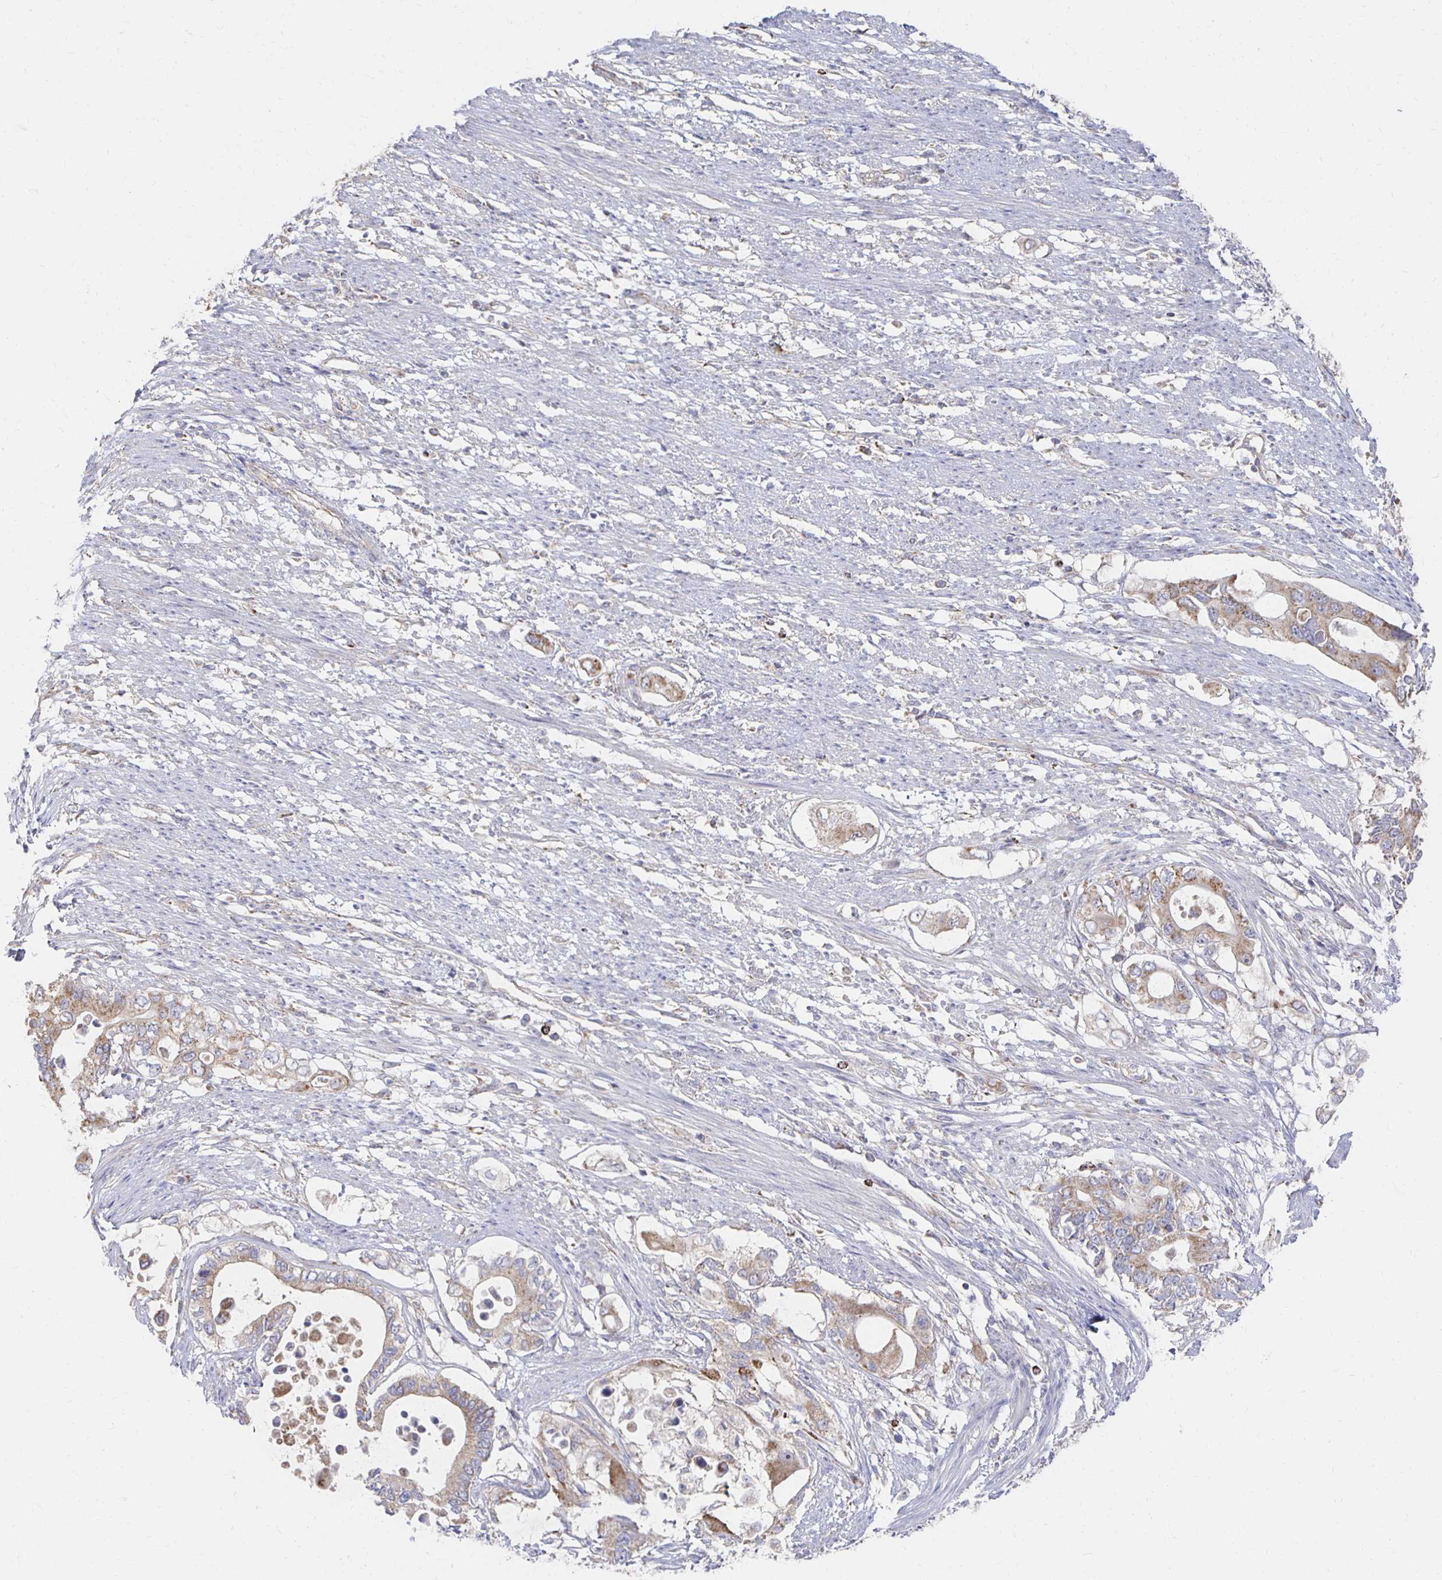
{"staining": {"intensity": "weak", "quantity": "25%-75%", "location": "cytoplasmic/membranous"}, "tissue": "pancreatic cancer", "cell_type": "Tumor cells", "image_type": "cancer", "snomed": [{"axis": "morphology", "description": "Adenocarcinoma, NOS"}, {"axis": "topography", "description": "Pancreas"}], "caption": "The histopathology image exhibits immunohistochemical staining of pancreatic cancer. There is weak cytoplasmic/membranous expression is seen in approximately 25%-75% of tumor cells. (IHC, brightfield microscopy, high magnification).", "gene": "NKX2-8", "patient": {"sex": "female", "age": 63}}